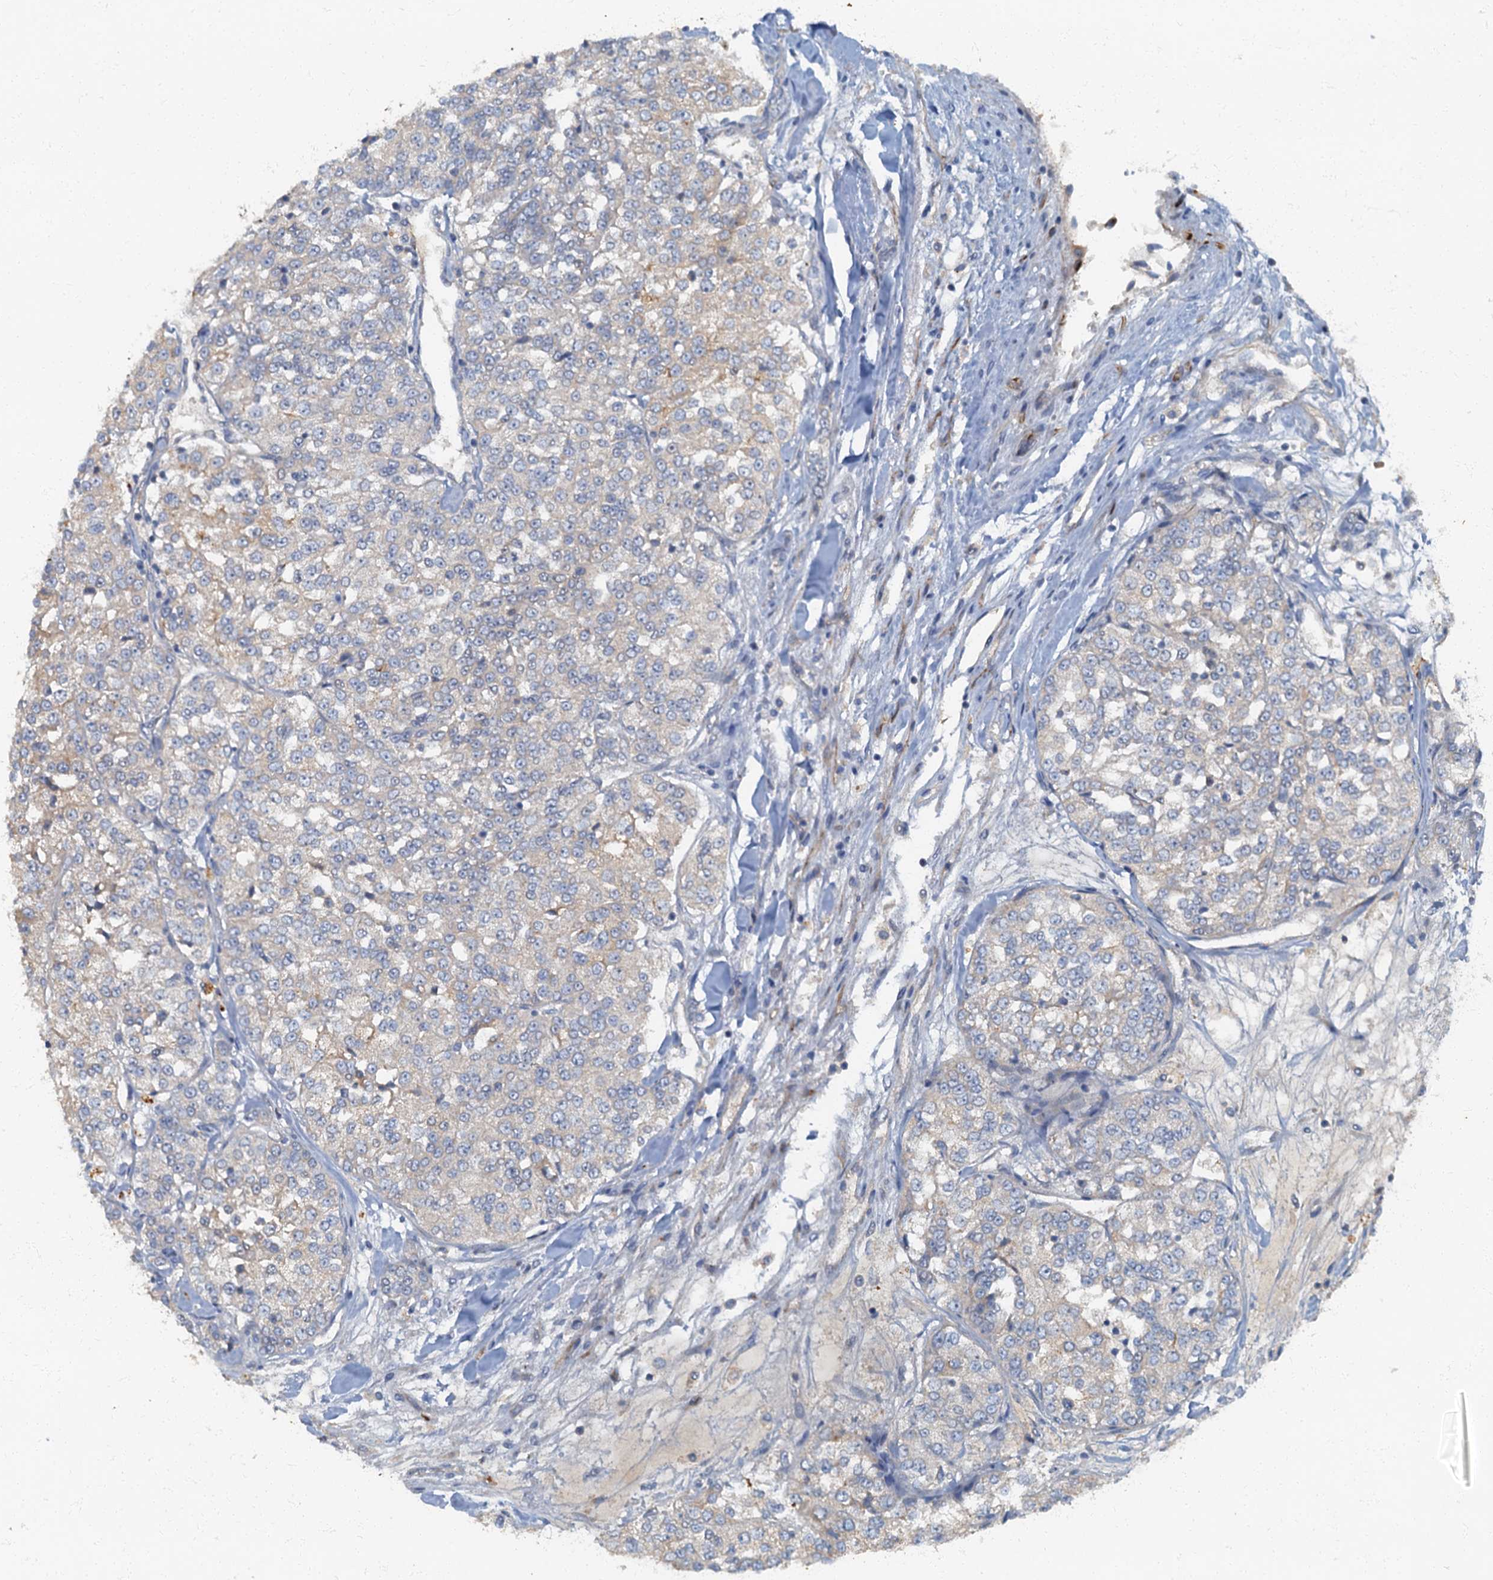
{"staining": {"intensity": "negative", "quantity": "none", "location": "none"}, "tissue": "renal cancer", "cell_type": "Tumor cells", "image_type": "cancer", "snomed": [{"axis": "morphology", "description": "Adenocarcinoma, NOS"}, {"axis": "topography", "description": "Kidney"}], "caption": "Micrograph shows no significant protein staining in tumor cells of renal cancer.", "gene": "ARL11", "patient": {"sex": "female", "age": 63}}